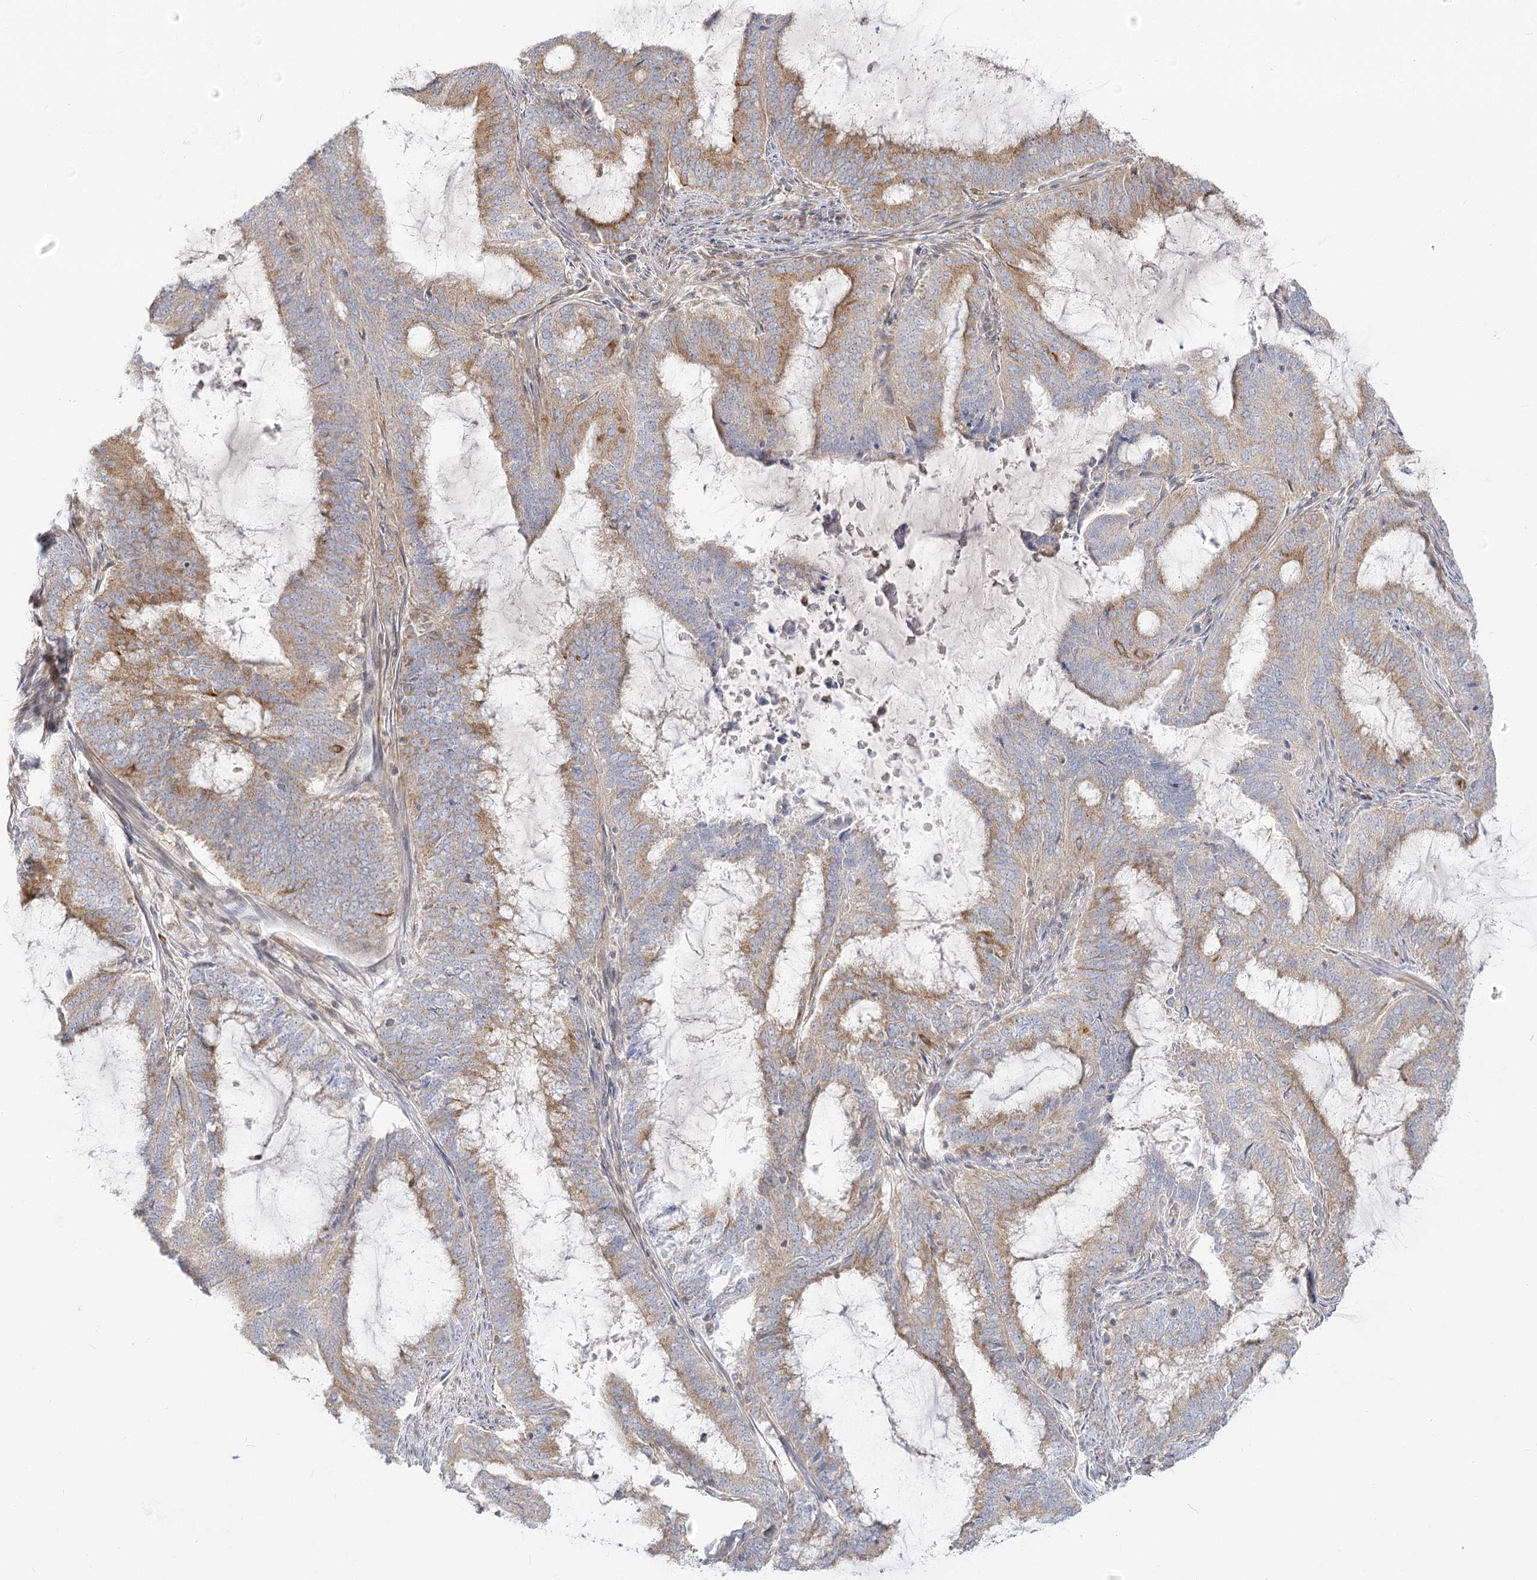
{"staining": {"intensity": "moderate", "quantity": "25%-75%", "location": "cytoplasmic/membranous"}, "tissue": "endometrial cancer", "cell_type": "Tumor cells", "image_type": "cancer", "snomed": [{"axis": "morphology", "description": "Adenocarcinoma, NOS"}, {"axis": "topography", "description": "Endometrium"}], "caption": "Immunohistochemical staining of endometrial cancer demonstrates medium levels of moderate cytoplasmic/membranous protein positivity in approximately 25%-75% of tumor cells.", "gene": "MTMR3", "patient": {"sex": "female", "age": 51}}